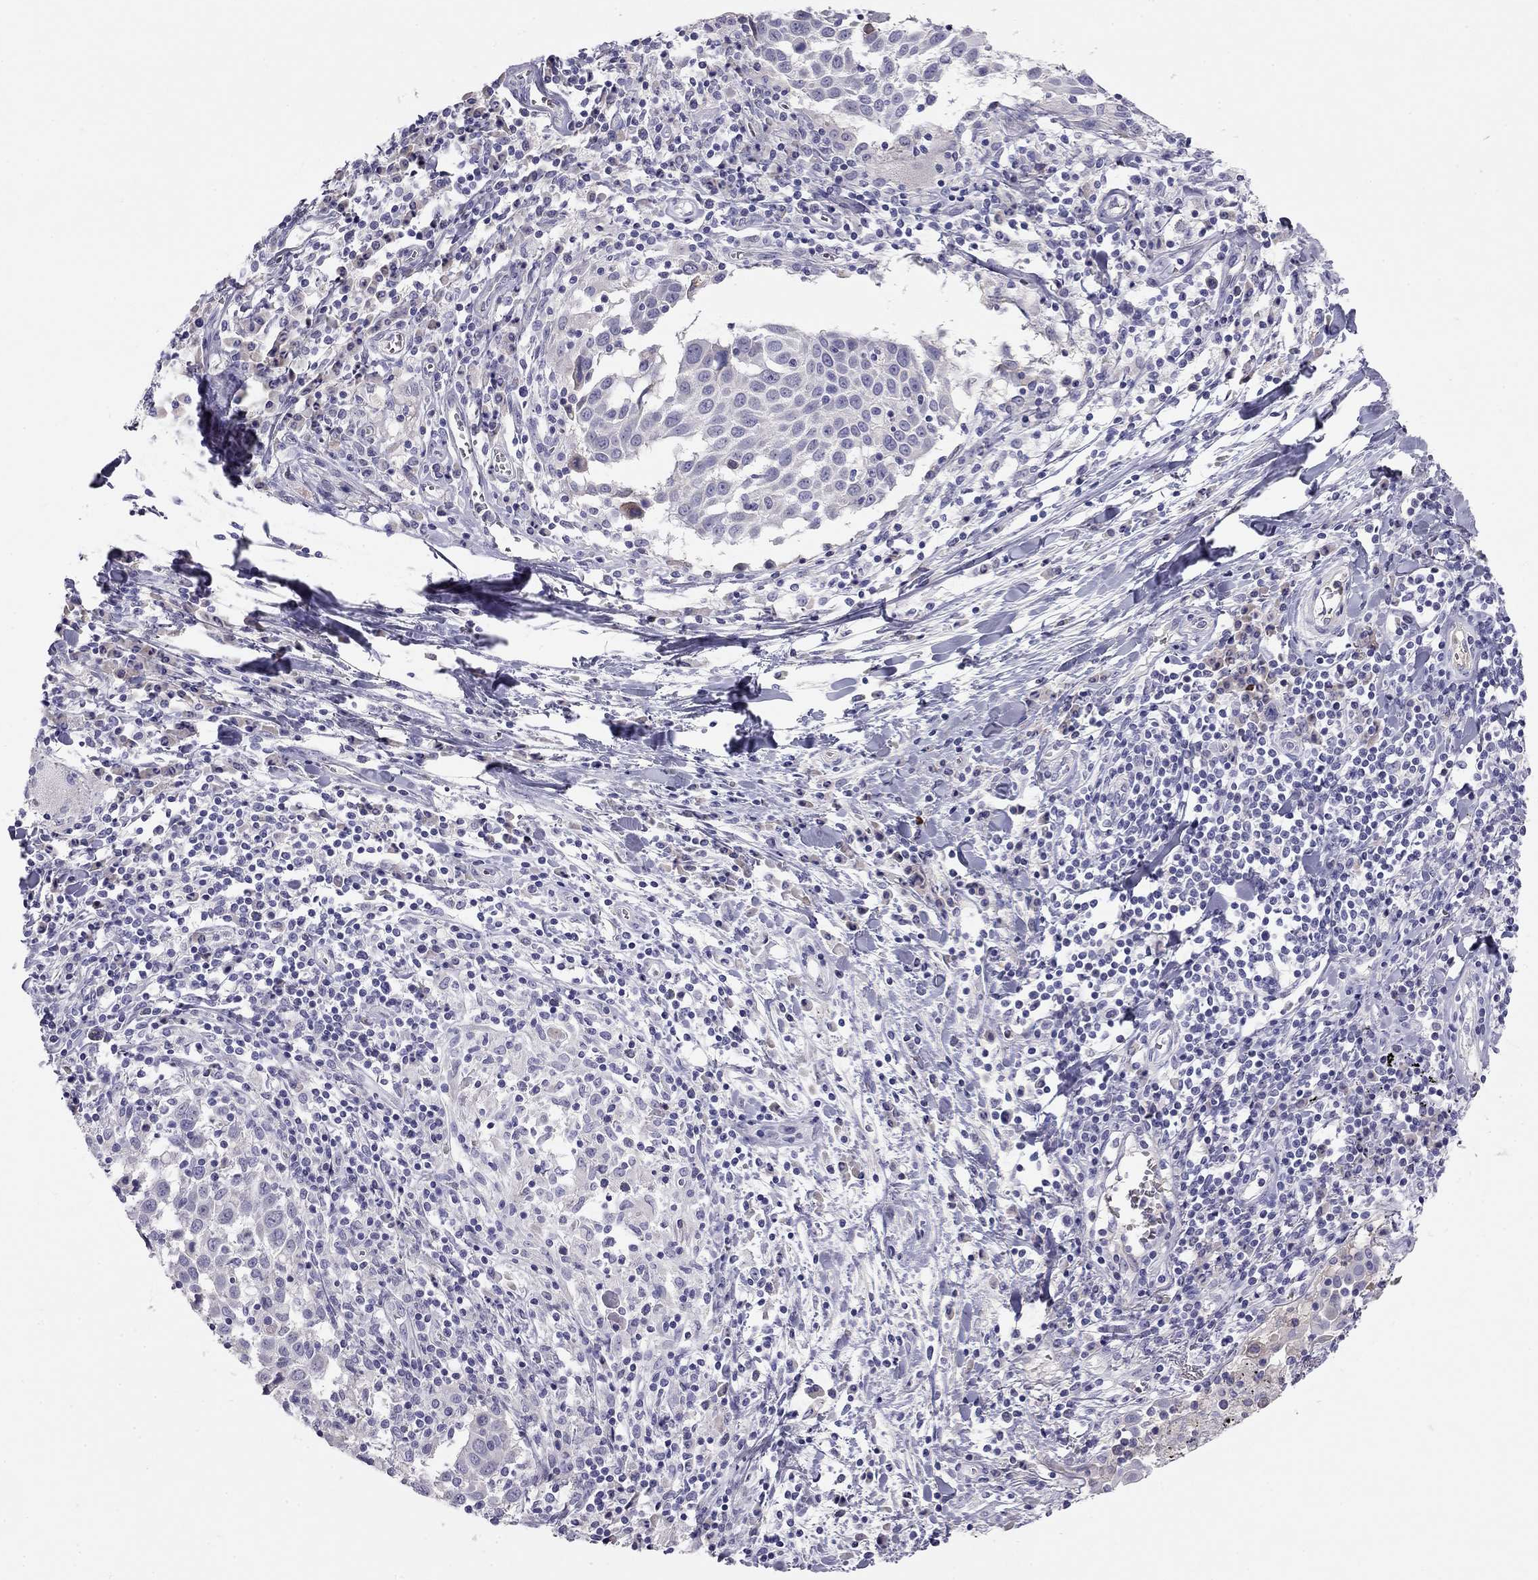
{"staining": {"intensity": "negative", "quantity": "none", "location": "none"}, "tissue": "lung cancer", "cell_type": "Tumor cells", "image_type": "cancer", "snomed": [{"axis": "morphology", "description": "Squamous cell carcinoma, NOS"}, {"axis": "topography", "description": "Lung"}], "caption": "Protein analysis of lung cancer (squamous cell carcinoma) demonstrates no significant staining in tumor cells.", "gene": "RHD", "patient": {"sex": "male", "age": 57}}